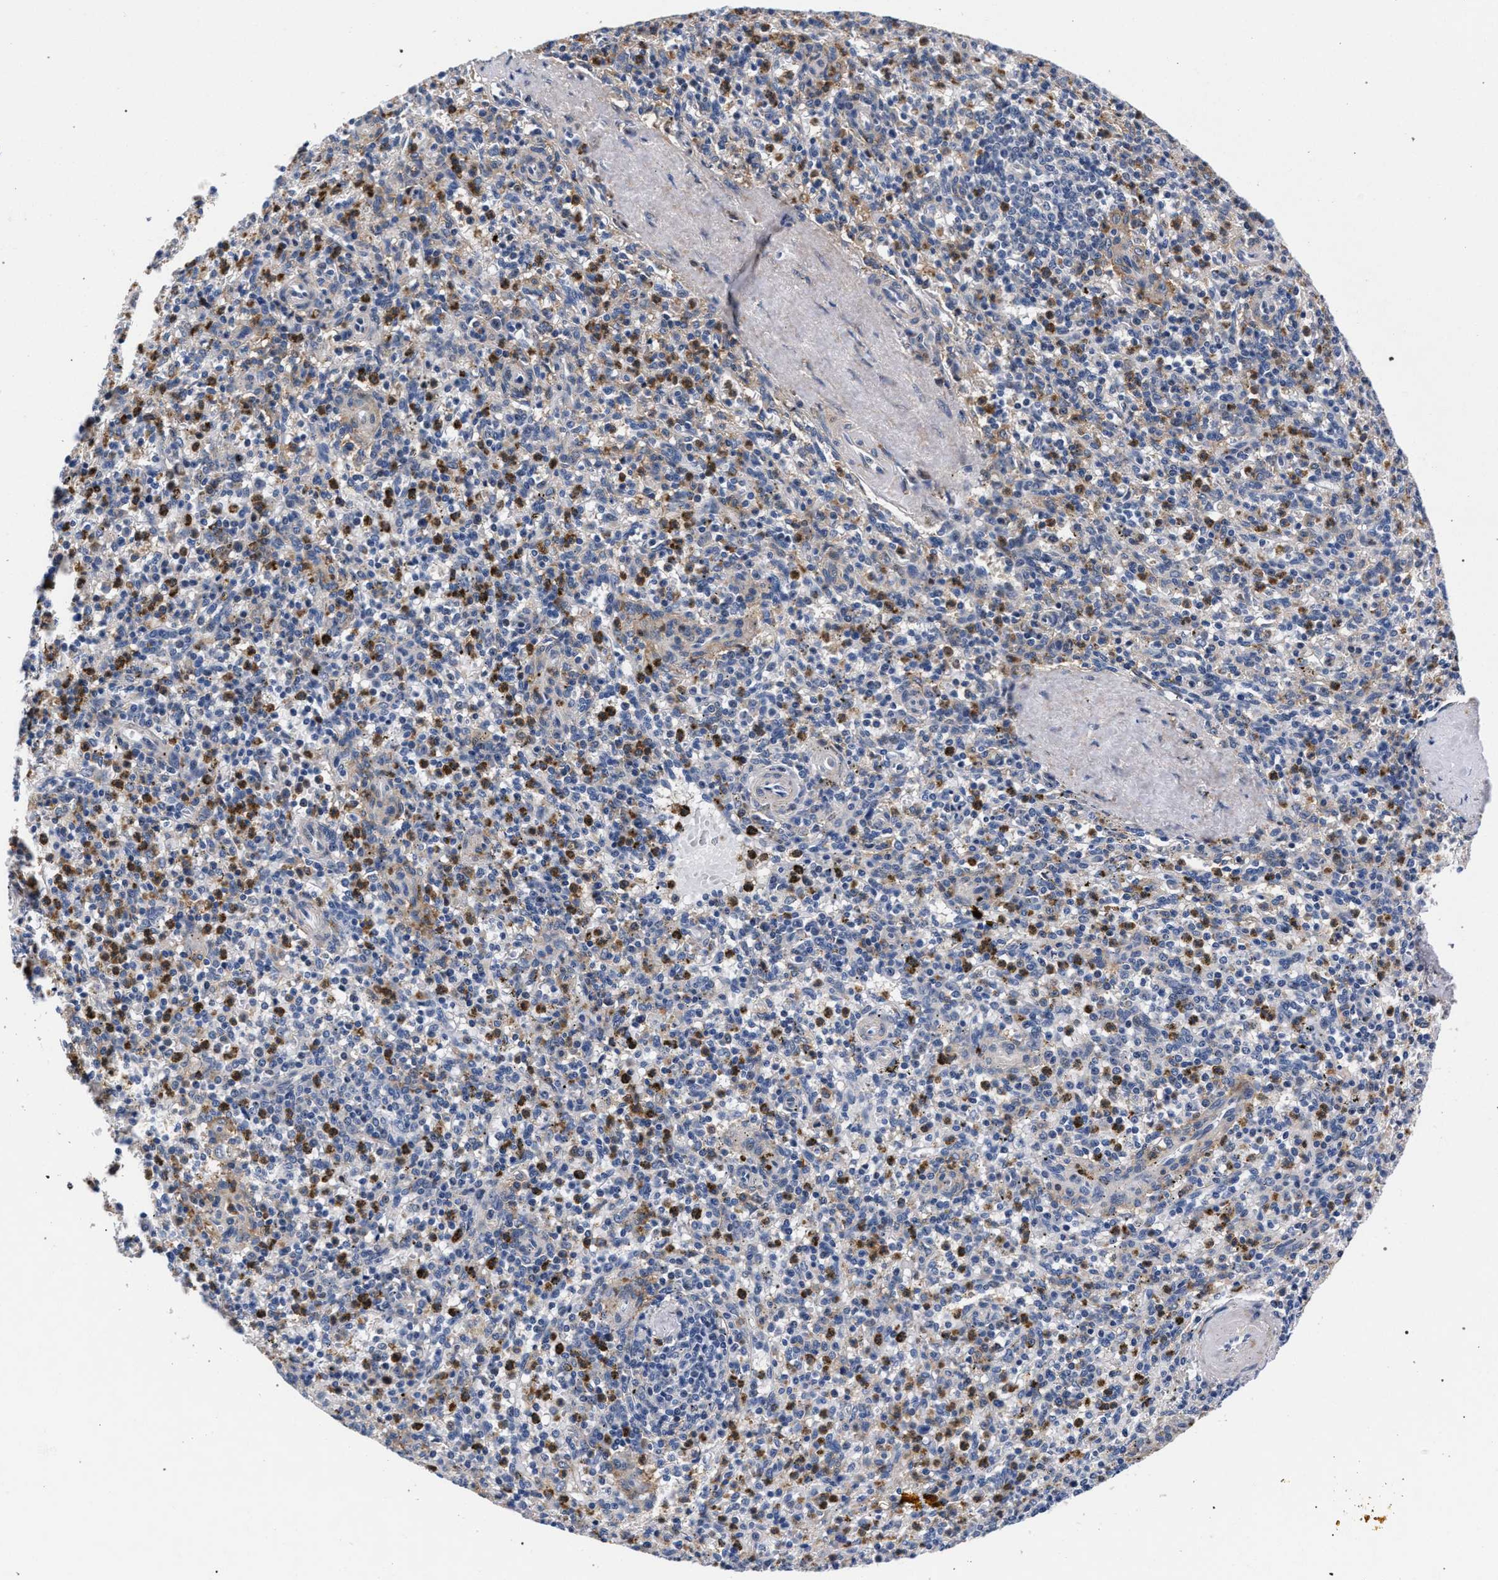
{"staining": {"intensity": "moderate", "quantity": "25%-75%", "location": "cytoplasmic/membranous"}, "tissue": "spleen", "cell_type": "Cells in red pulp", "image_type": "normal", "snomed": [{"axis": "morphology", "description": "Normal tissue, NOS"}, {"axis": "topography", "description": "Spleen"}], "caption": "An immunohistochemistry (IHC) photomicrograph of normal tissue is shown. Protein staining in brown shows moderate cytoplasmic/membranous positivity in spleen within cells in red pulp. The staining was performed using DAB (3,3'-diaminobenzidine), with brown indicating positive protein expression. Nuclei are stained blue with hematoxylin.", "gene": "ZNF462", "patient": {"sex": "male", "age": 72}}